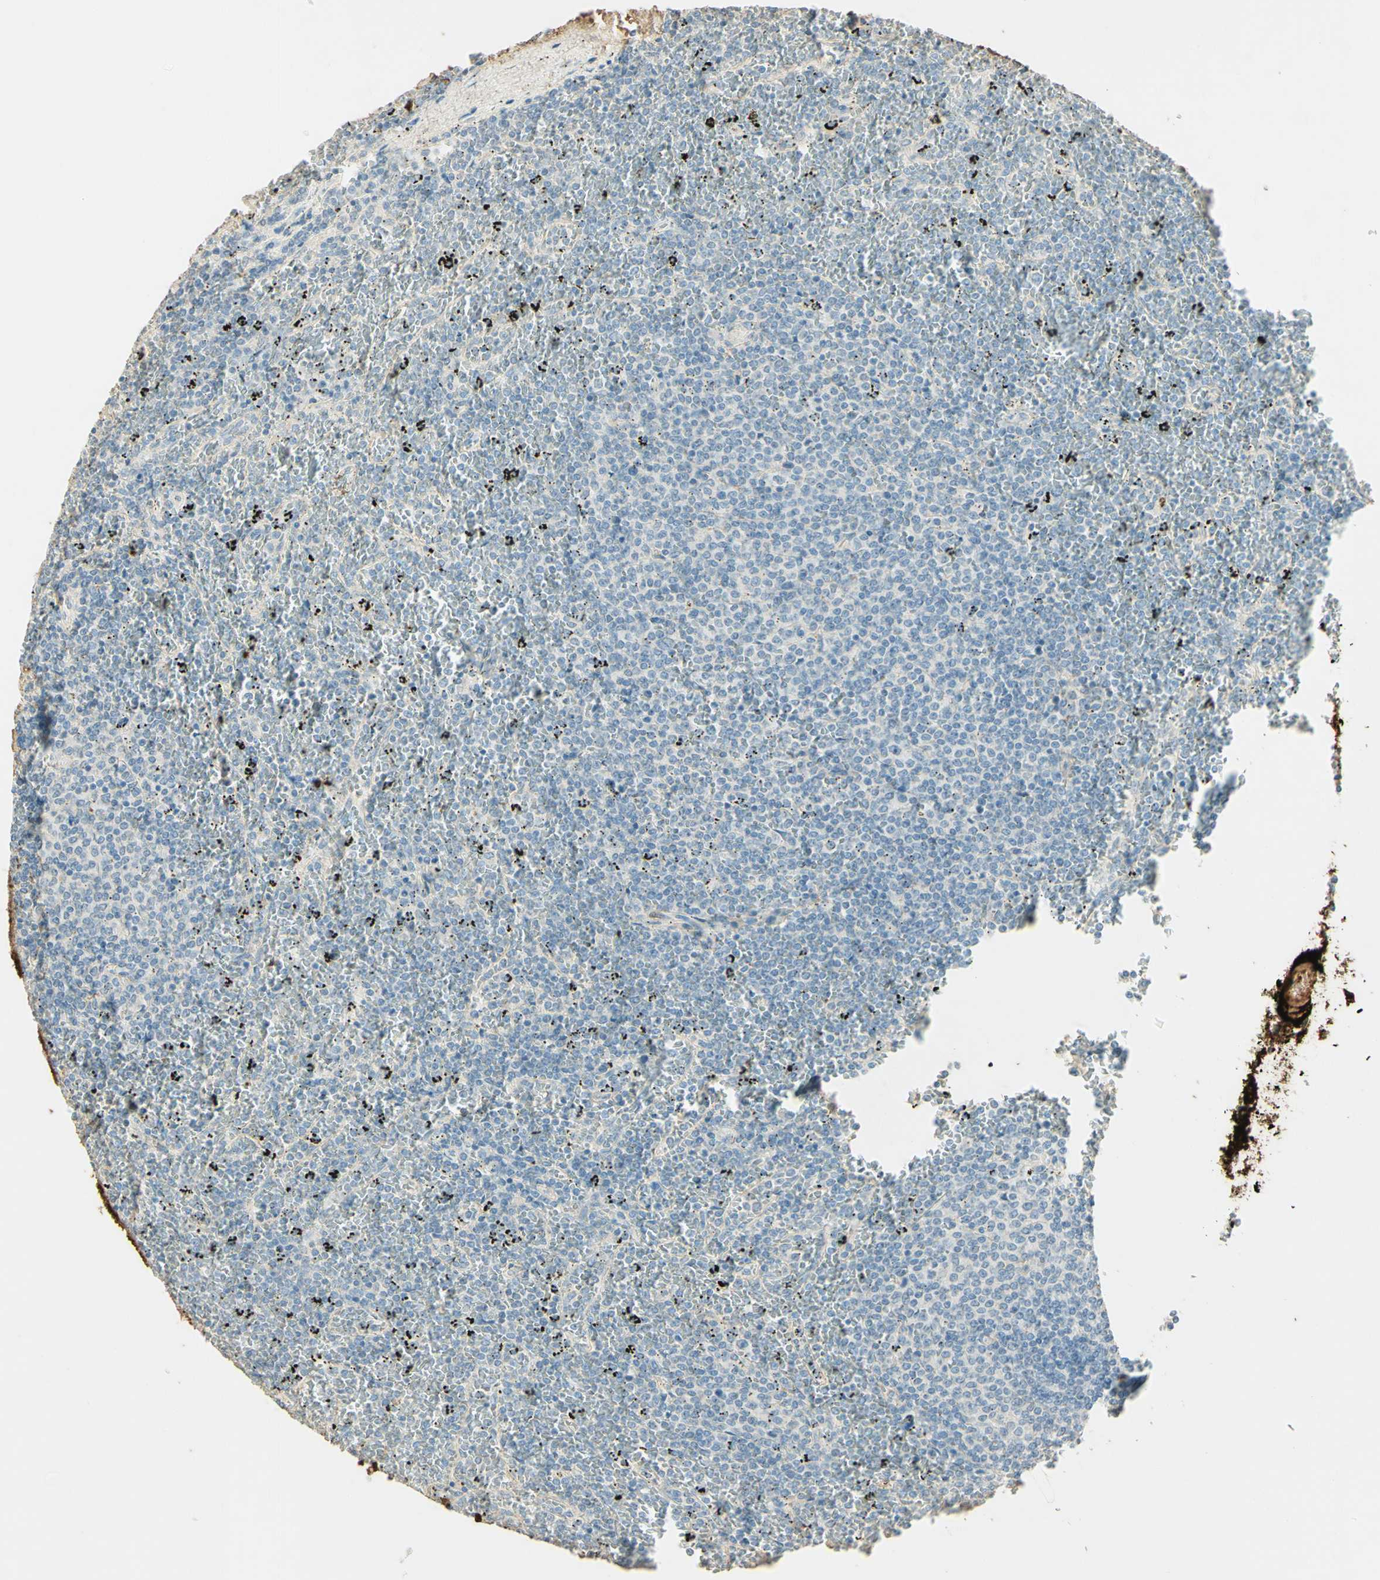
{"staining": {"intensity": "negative", "quantity": "none", "location": "none"}, "tissue": "lymphoma", "cell_type": "Tumor cells", "image_type": "cancer", "snomed": [{"axis": "morphology", "description": "Malignant lymphoma, non-Hodgkin's type, Low grade"}, {"axis": "topography", "description": "Spleen"}], "caption": "Tumor cells are negative for protein expression in human malignant lymphoma, non-Hodgkin's type (low-grade).", "gene": "TNN", "patient": {"sex": "female", "age": 77}}